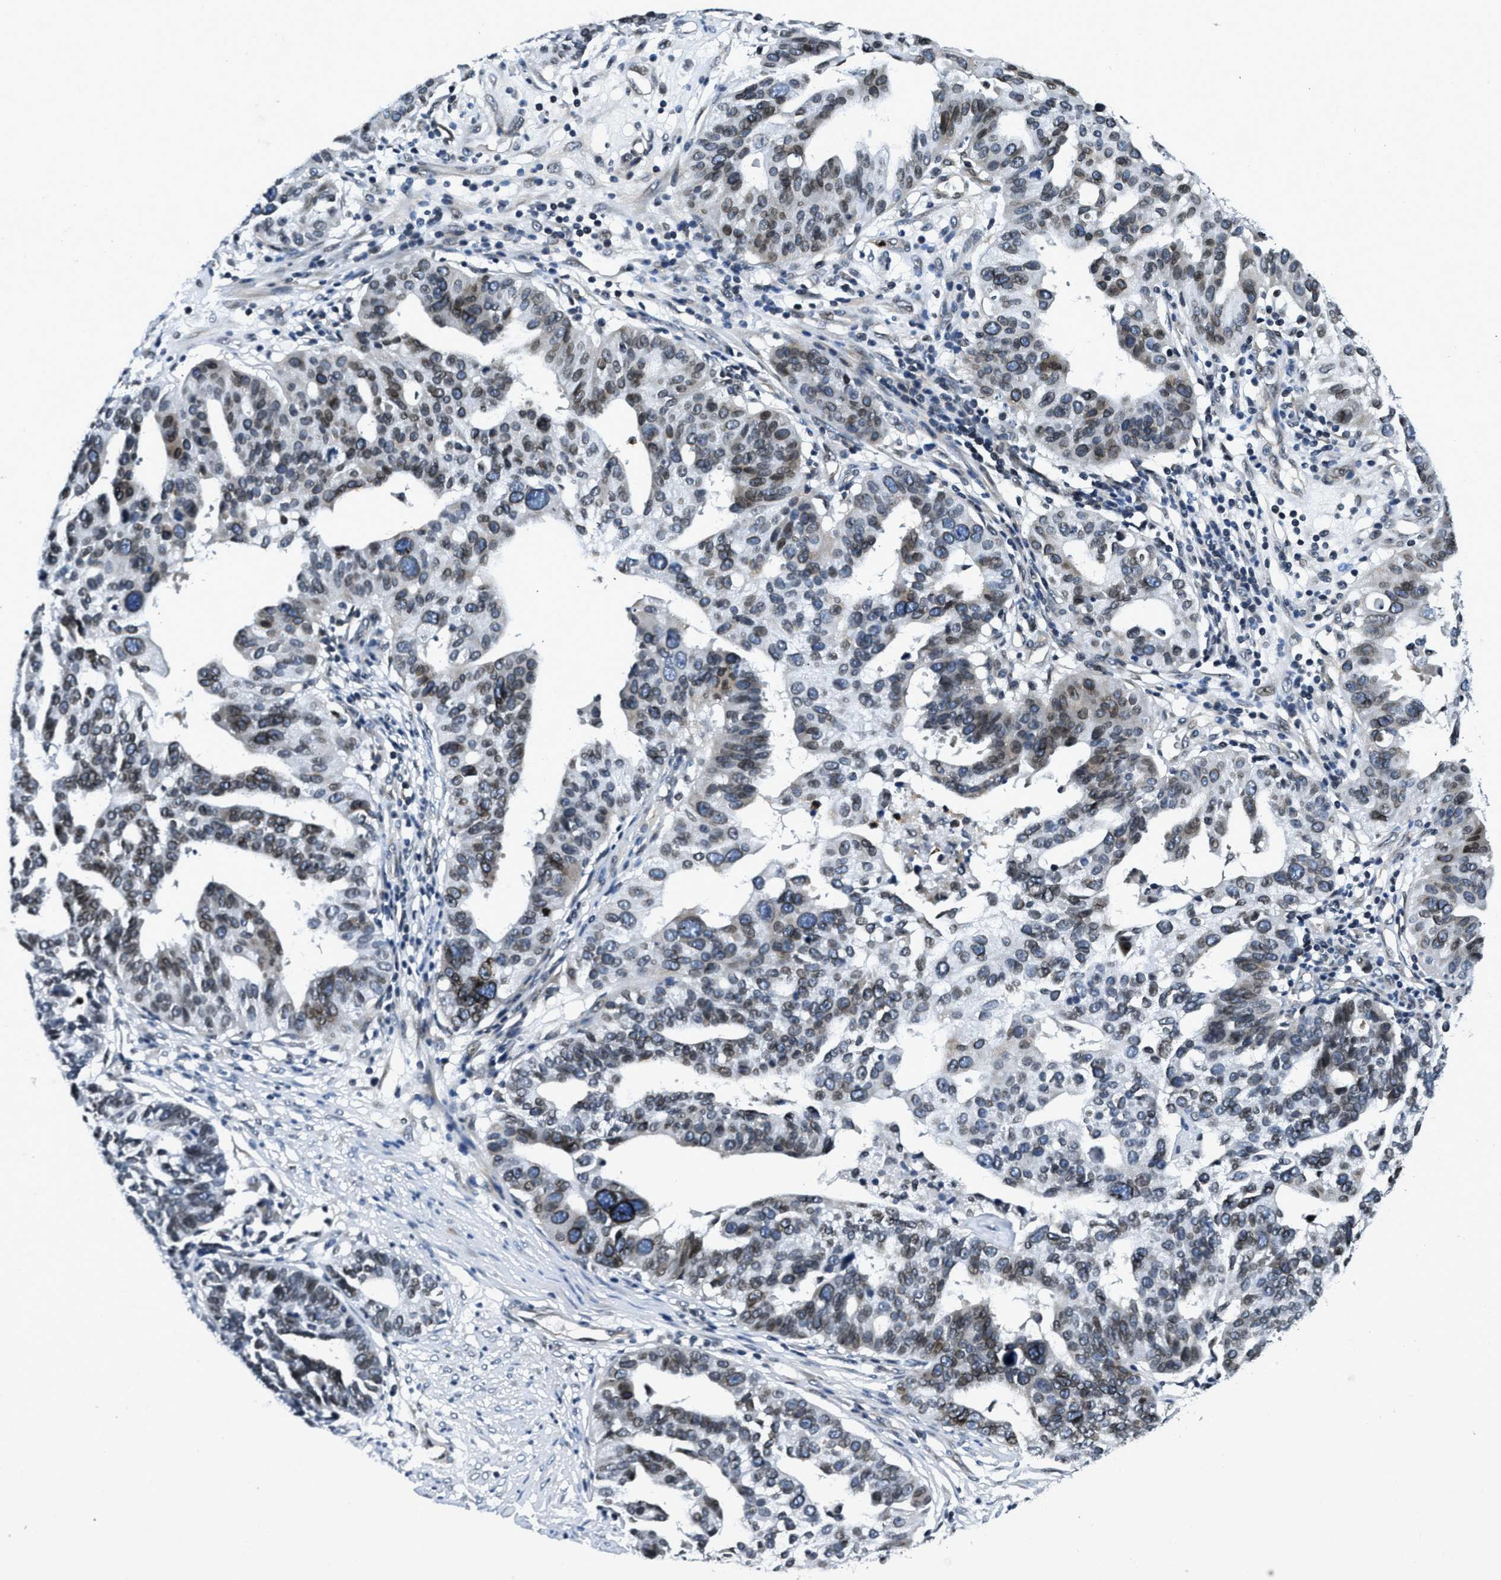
{"staining": {"intensity": "moderate", "quantity": ">75%", "location": "cytoplasmic/membranous,nuclear"}, "tissue": "ovarian cancer", "cell_type": "Tumor cells", "image_type": "cancer", "snomed": [{"axis": "morphology", "description": "Cystadenocarcinoma, serous, NOS"}, {"axis": "topography", "description": "Ovary"}], "caption": "Protein expression analysis of human ovarian cancer reveals moderate cytoplasmic/membranous and nuclear positivity in about >75% of tumor cells.", "gene": "ZC3HC1", "patient": {"sex": "female", "age": 59}}